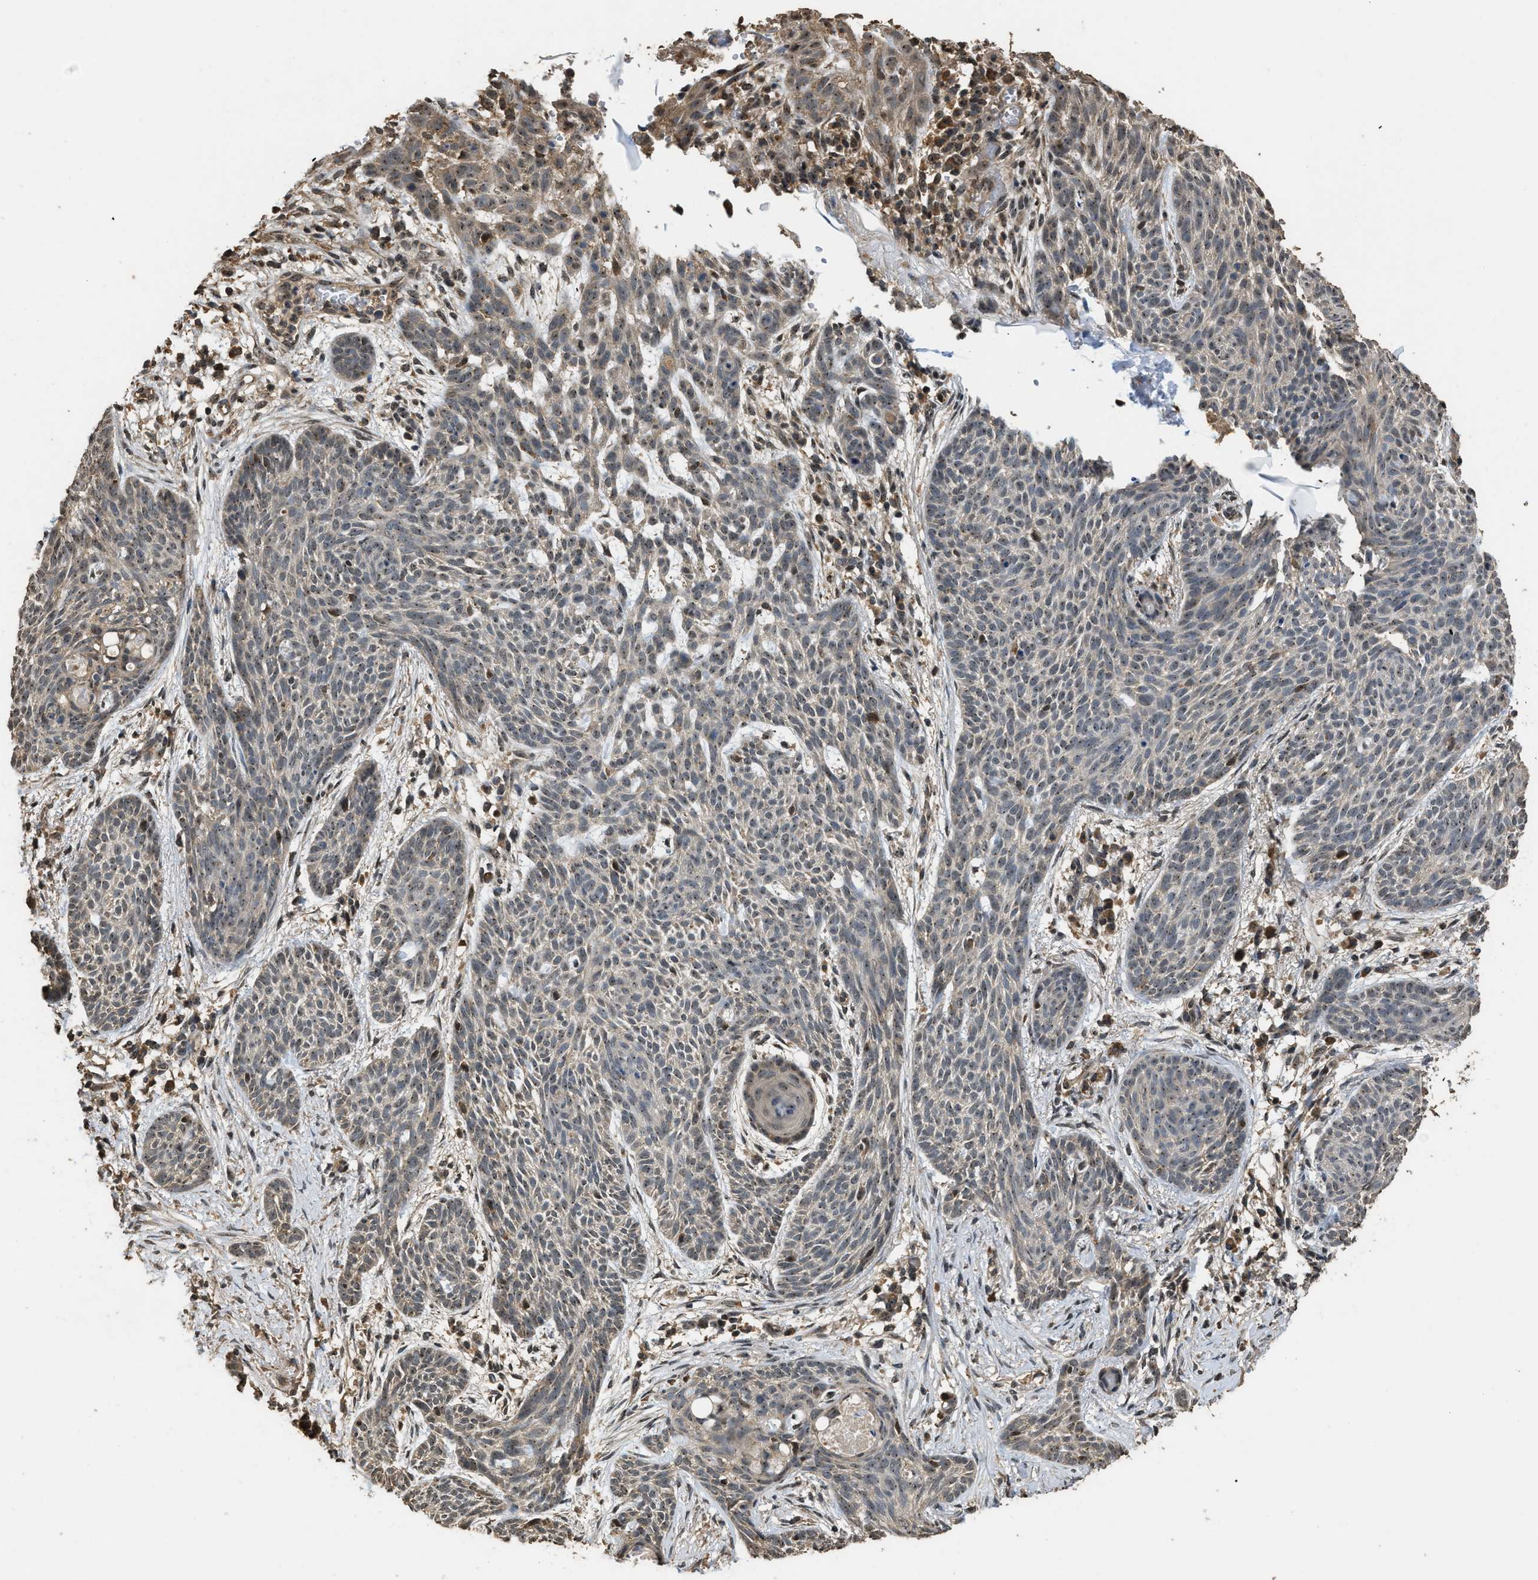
{"staining": {"intensity": "weak", "quantity": ">75%", "location": "nuclear"}, "tissue": "skin cancer", "cell_type": "Tumor cells", "image_type": "cancer", "snomed": [{"axis": "morphology", "description": "Basal cell carcinoma"}, {"axis": "topography", "description": "Skin"}], "caption": "Immunohistochemistry image of human basal cell carcinoma (skin) stained for a protein (brown), which demonstrates low levels of weak nuclear staining in approximately >75% of tumor cells.", "gene": "DENND6B", "patient": {"sex": "female", "age": 59}}